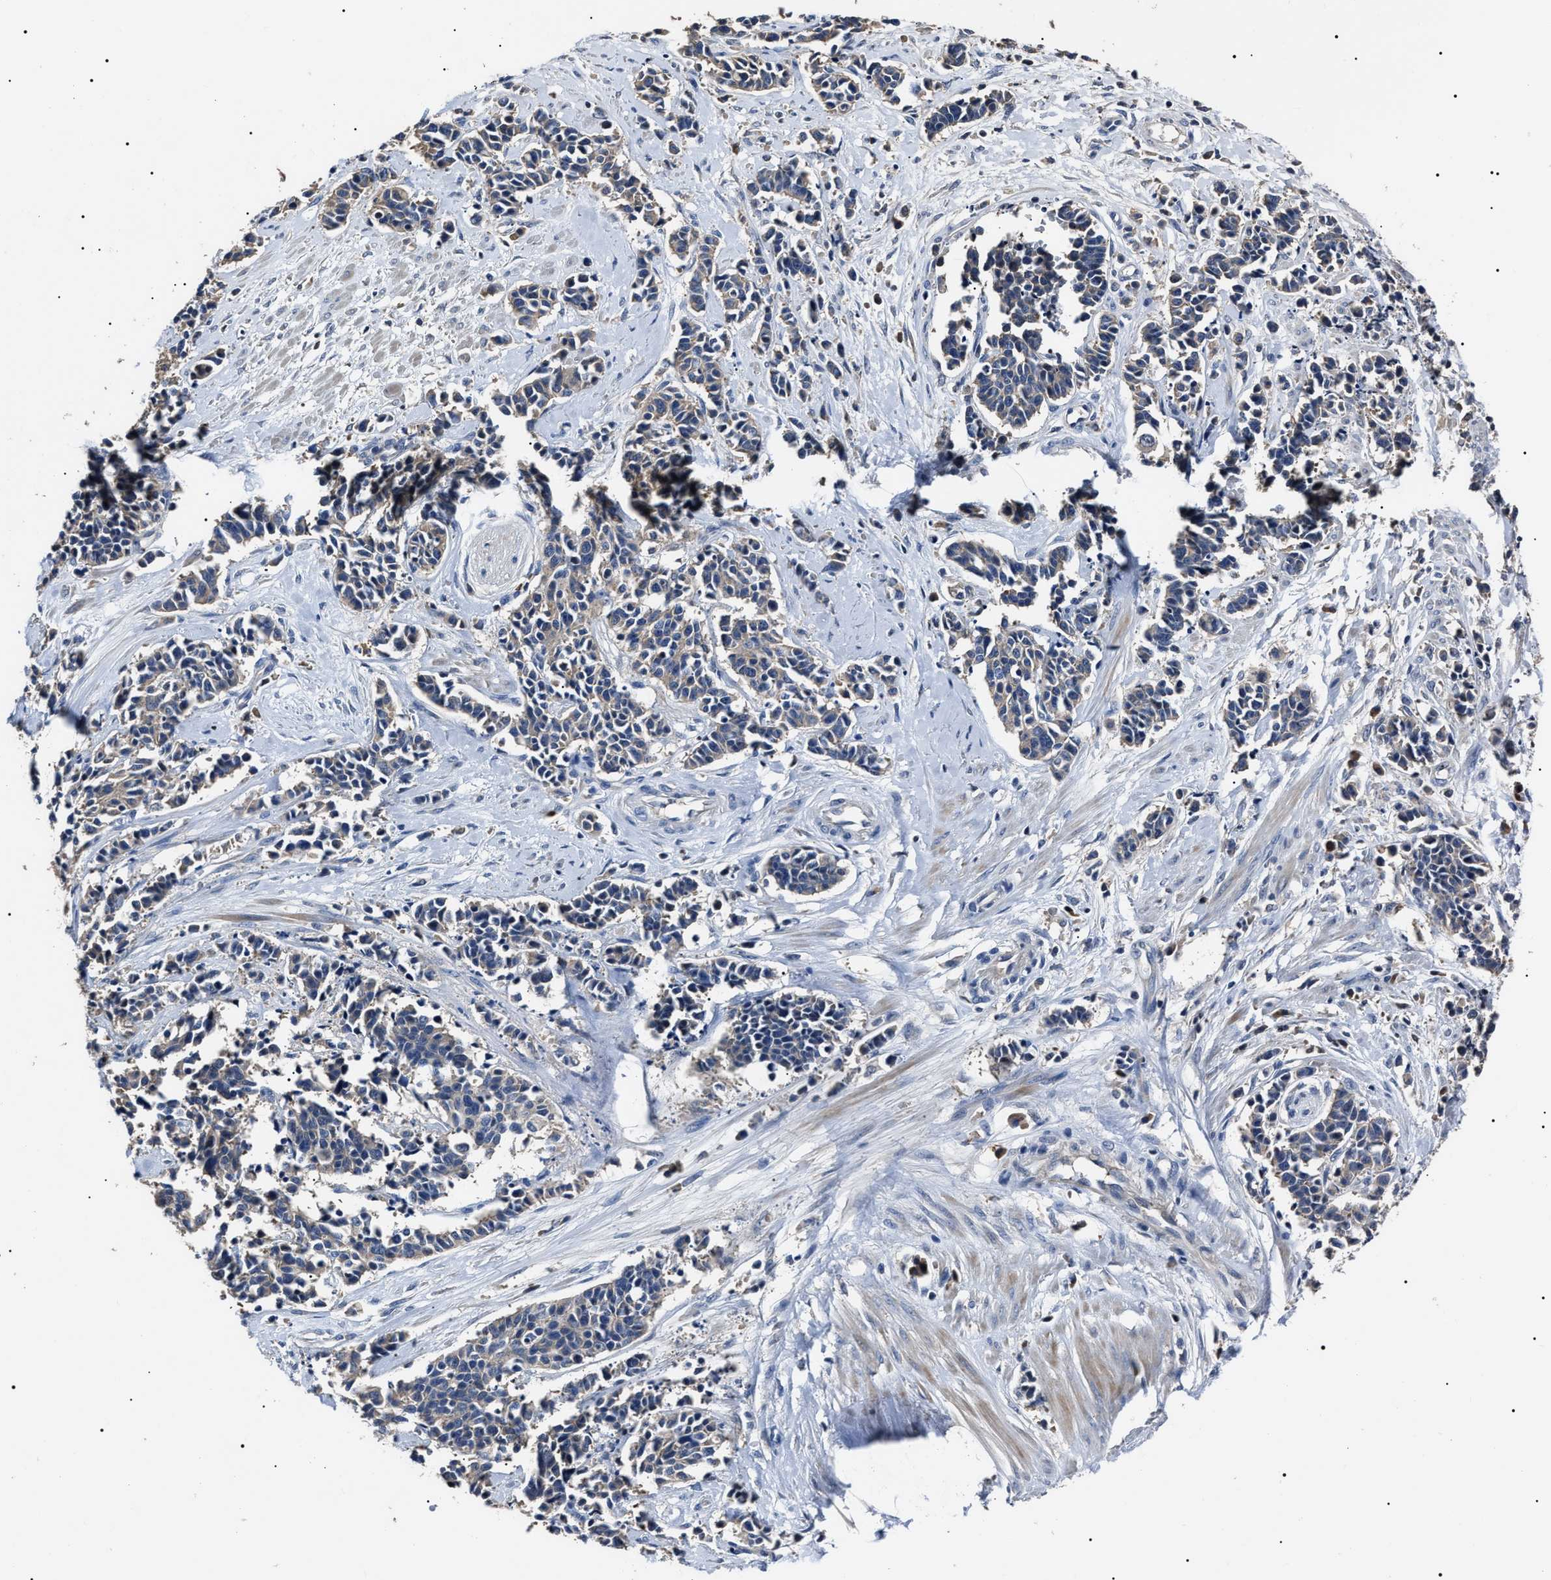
{"staining": {"intensity": "weak", "quantity": "<25%", "location": "cytoplasmic/membranous"}, "tissue": "cervical cancer", "cell_type": "Tumor cells", "image_type": "cancer", "snomed": [{"axis": "morphology", "description": "Squamous cell carcinoma, NOS"}, {"axis": "topography", "description": "Cervix"}], "caption": "Immunohistochemistry histopathology image of human squamous cell carcinoma (cervical) stained for a protein (brown), which demonstrates no expression in tumor cells.", "gene": "IFT81", "patient": {"sex": "female", "age": 35}}